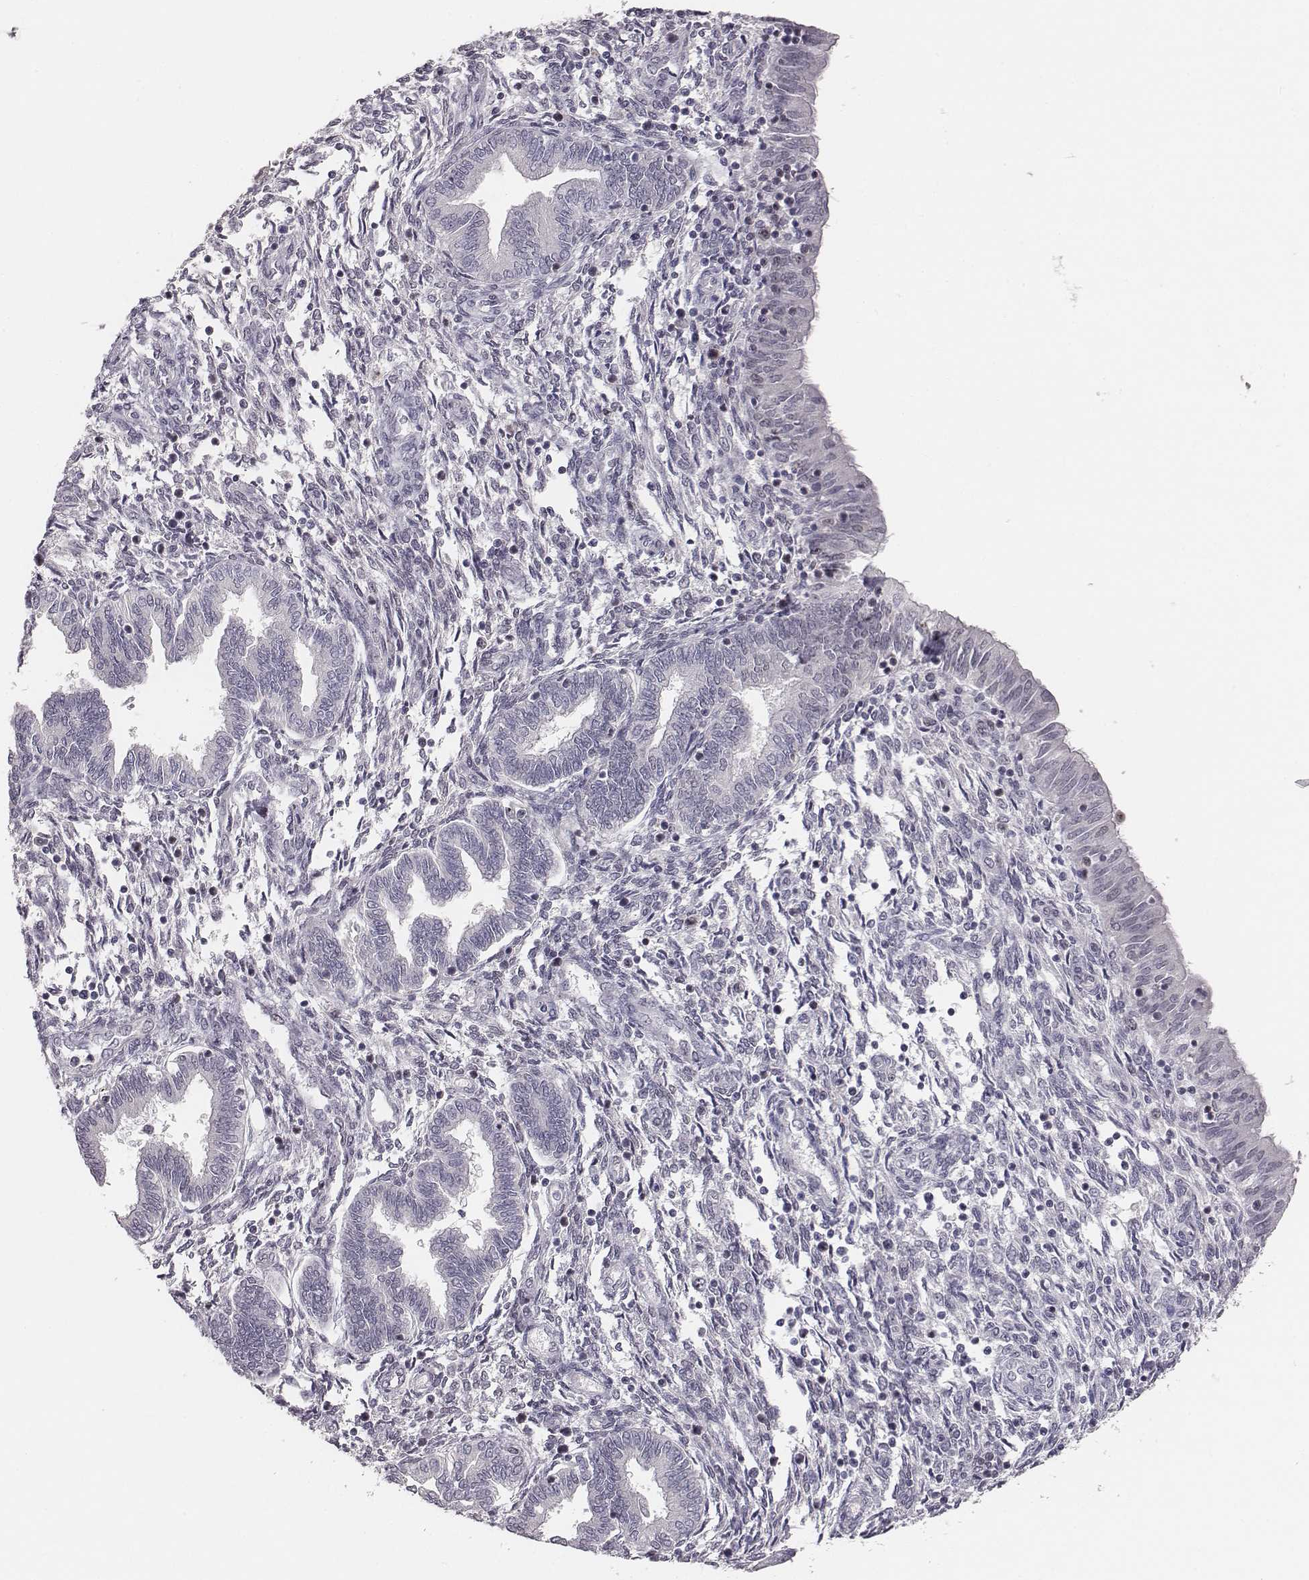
{"staining": {"intensity": "negative", "quantity": "none", "location": "none"}, "tissue": "endometrium", "cell_type": "Cells in endometrial stroma", "image_type": "normal", "snomed": [{"axis": "morphology", "description": "Normal tissue, NOS"}, {"axis": "topography", "description": "Endometrium"}], "caption": "Protein analysis of normal endometrium reveals no significant expression in cells in endometrial stroma.", "gene": "NIFK", "patient": {"sex": "female", "age": 42}}